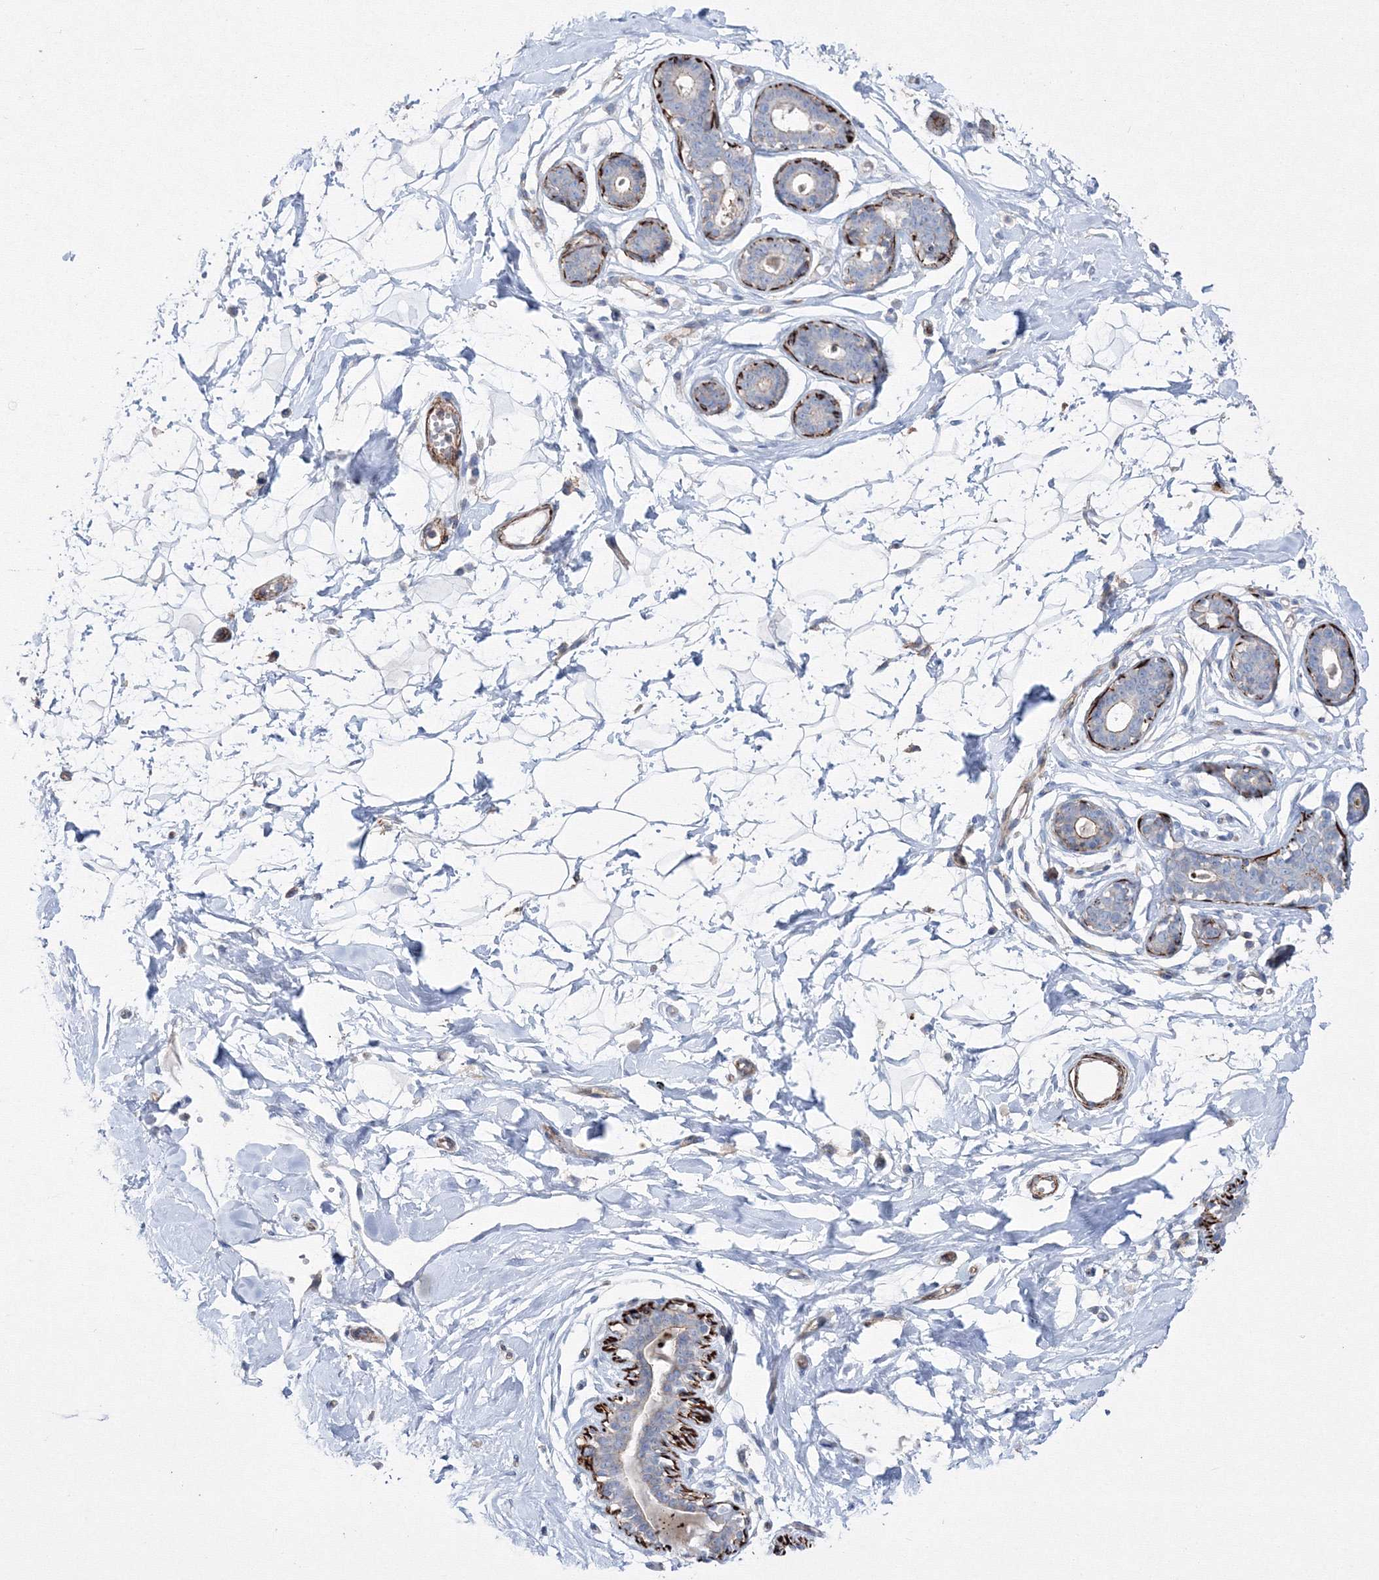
{"staining": {"intensity": "negative", "quantity": "none", "location": "none"}, "tissue": "breast", "cell_type": "Adipocytes", "image_type": "normal", "snomed": [{"axis": "morphology", "description": "Normal tissue, NOS"}, {"axis": "morphology", "description": "Adenoma, NOS"}, {"axis": "topography", "description": "Breast"}], "caption": "DAB immunohistochemical staining of benign human breast reveals no significant positivity in adipocytes. The staining was performed using DAB (3,3'-diaminobenzidine) to visualize the protein expression in brown, while the nuclei were stained in blue with hematoxylin (Magnification: 20x).", "gene": "GPR82", "patient": {"sex": "female", "age": 23}}